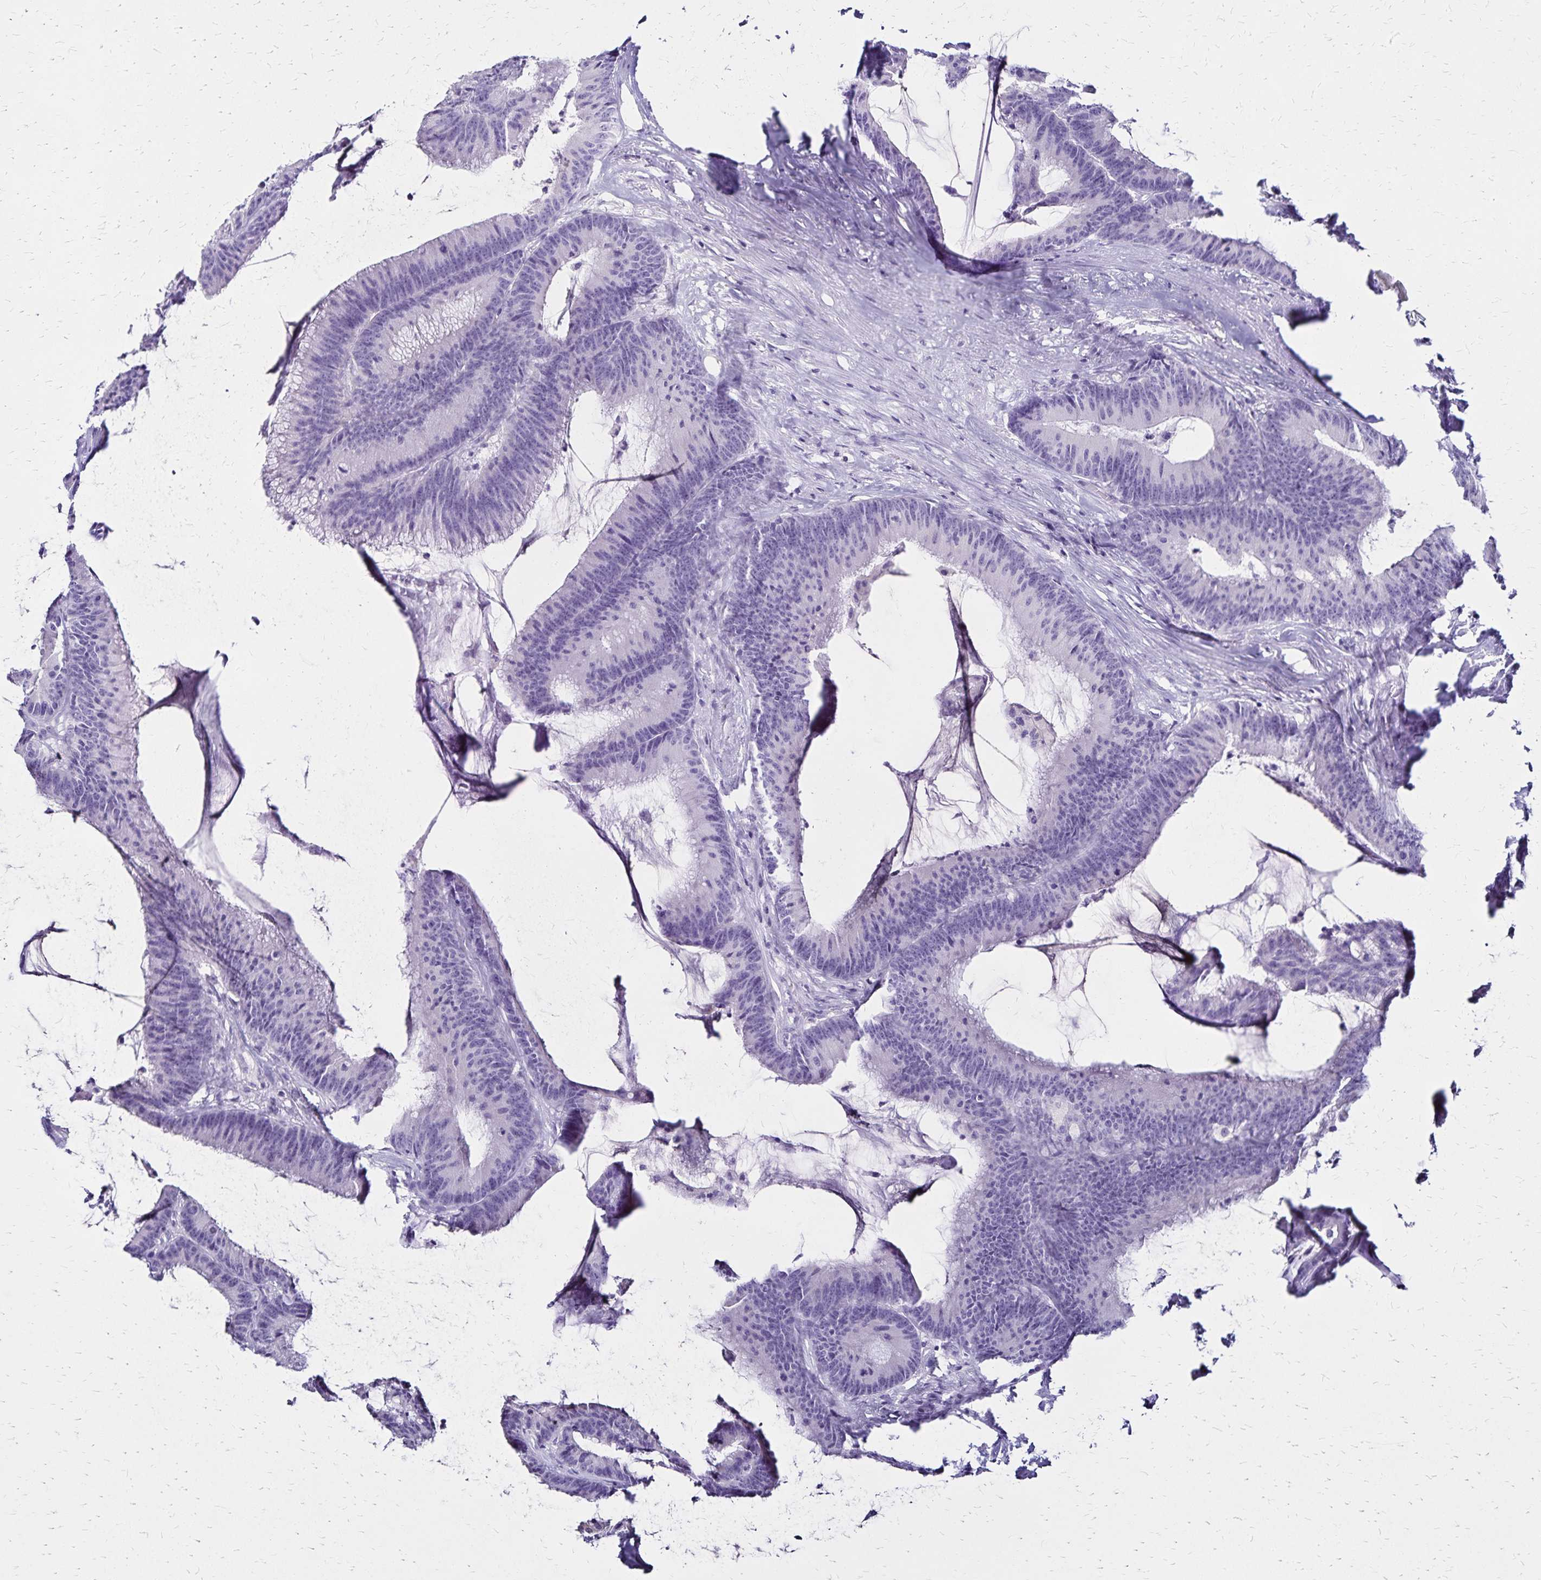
{"staining": {"intensity": "negative", "quantity": "none", "location": "none"}, "tissue": "colorectal cancer", "cell_type": "Tumor cells", "image_type": "cancer", "snomed": [{"axis": "morphology", "description": "Adenocarcinoma, NOS"}, {"axis": "topography", "description": "Colon"}], "caption": "Micrograph shows no significant protein expression in tumor cells of adenocarcinoma (colorectal).", "gene": "LIN28B", "patient": {"sex": "female", "age": 78}}